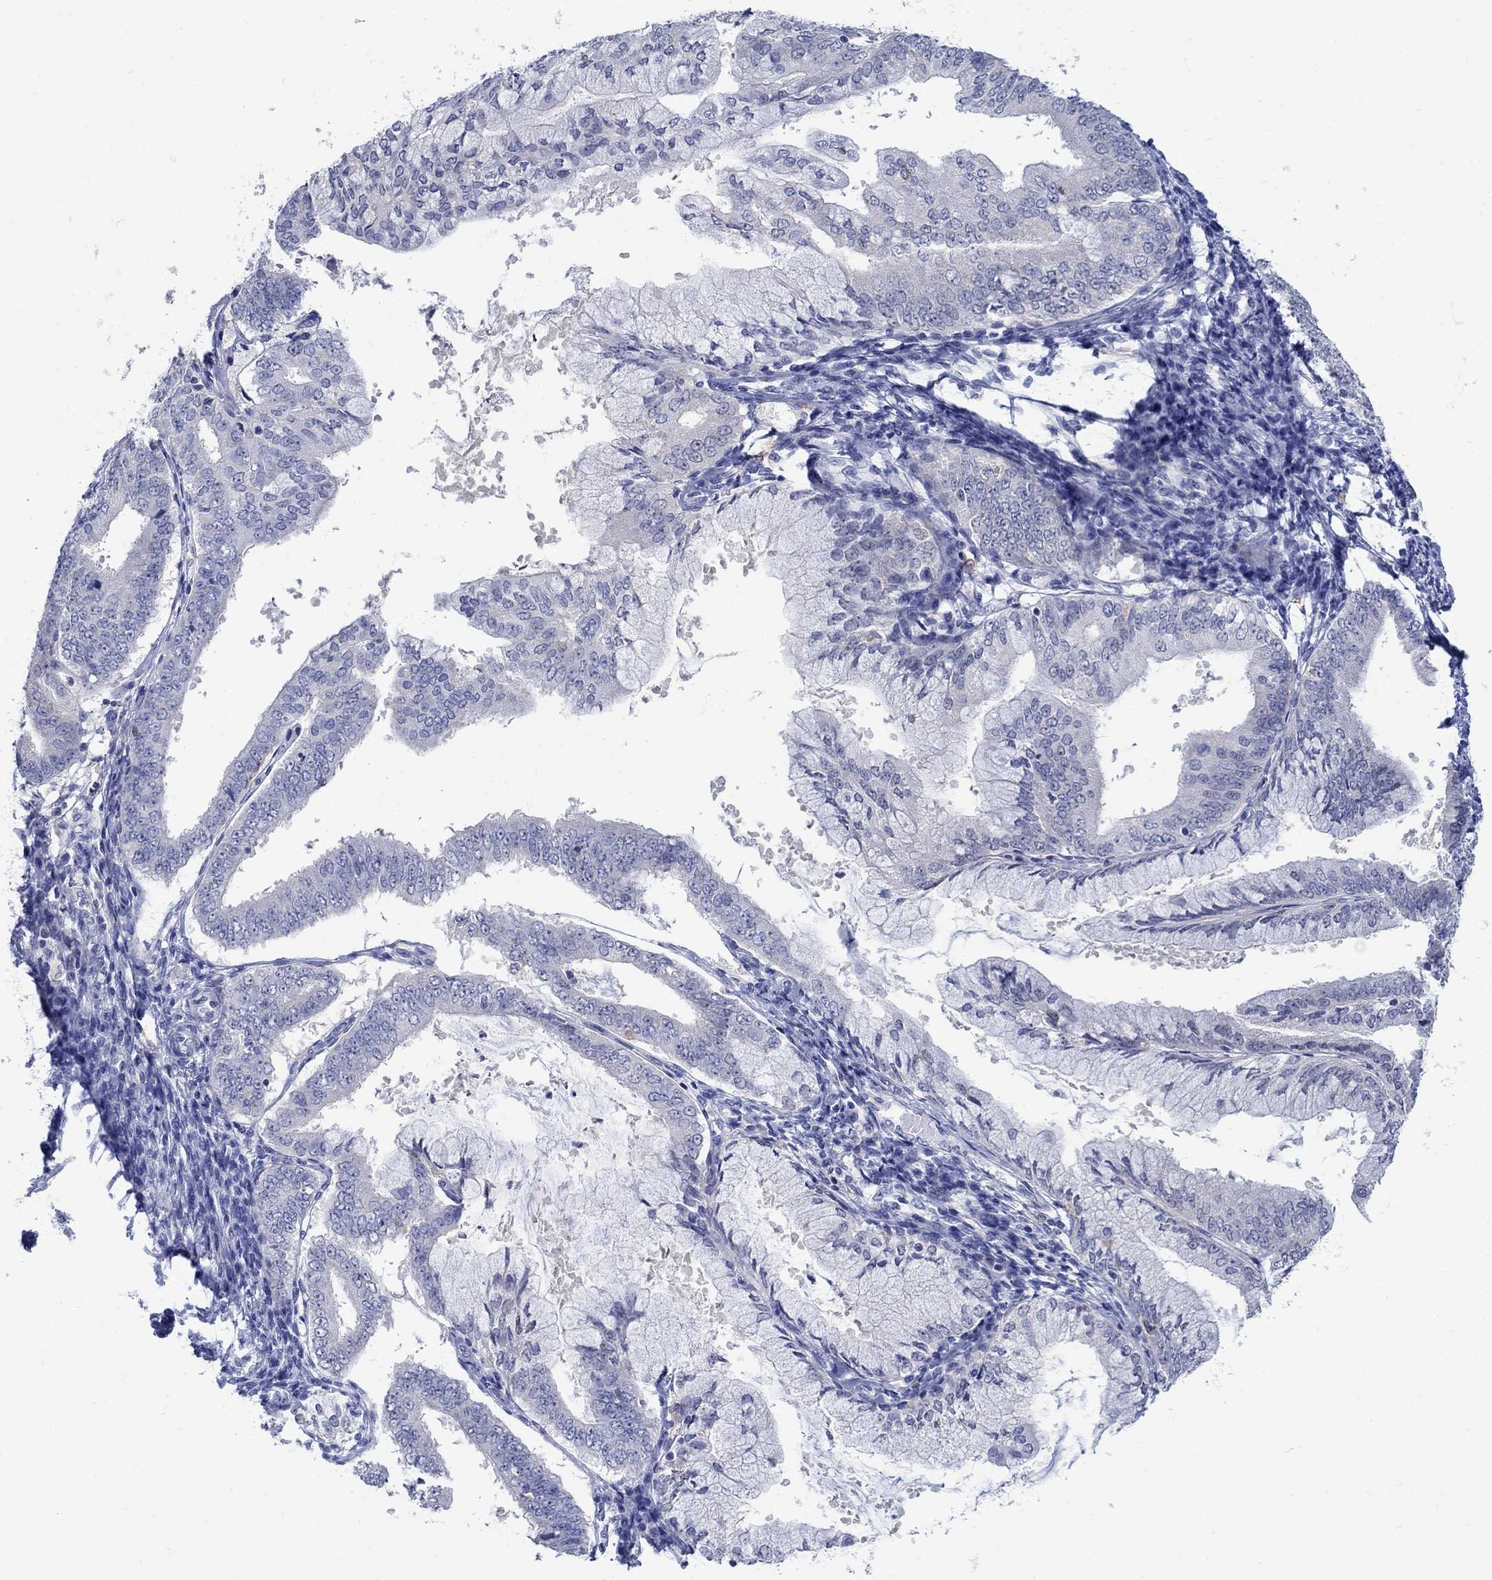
{"staining": {"intensity": "negative", "quantity": "none", "location": "none"}, "tissue": "endometrial cancer", "cell_type": "Tumor cells", "image_type": "cancer", "snomed": [{"axis": "morphology", "description": "Adenocarcinoma, NOS"}, {"axis": "topography", "description": "Endometrium"}], "caption": "Adenocarcinoma (endometrial) stained for a protein using immunohistochemistry reveals no staining tumor cells.", "gene": "REEP2", "patient": {"sex": "female", "age": 63}}